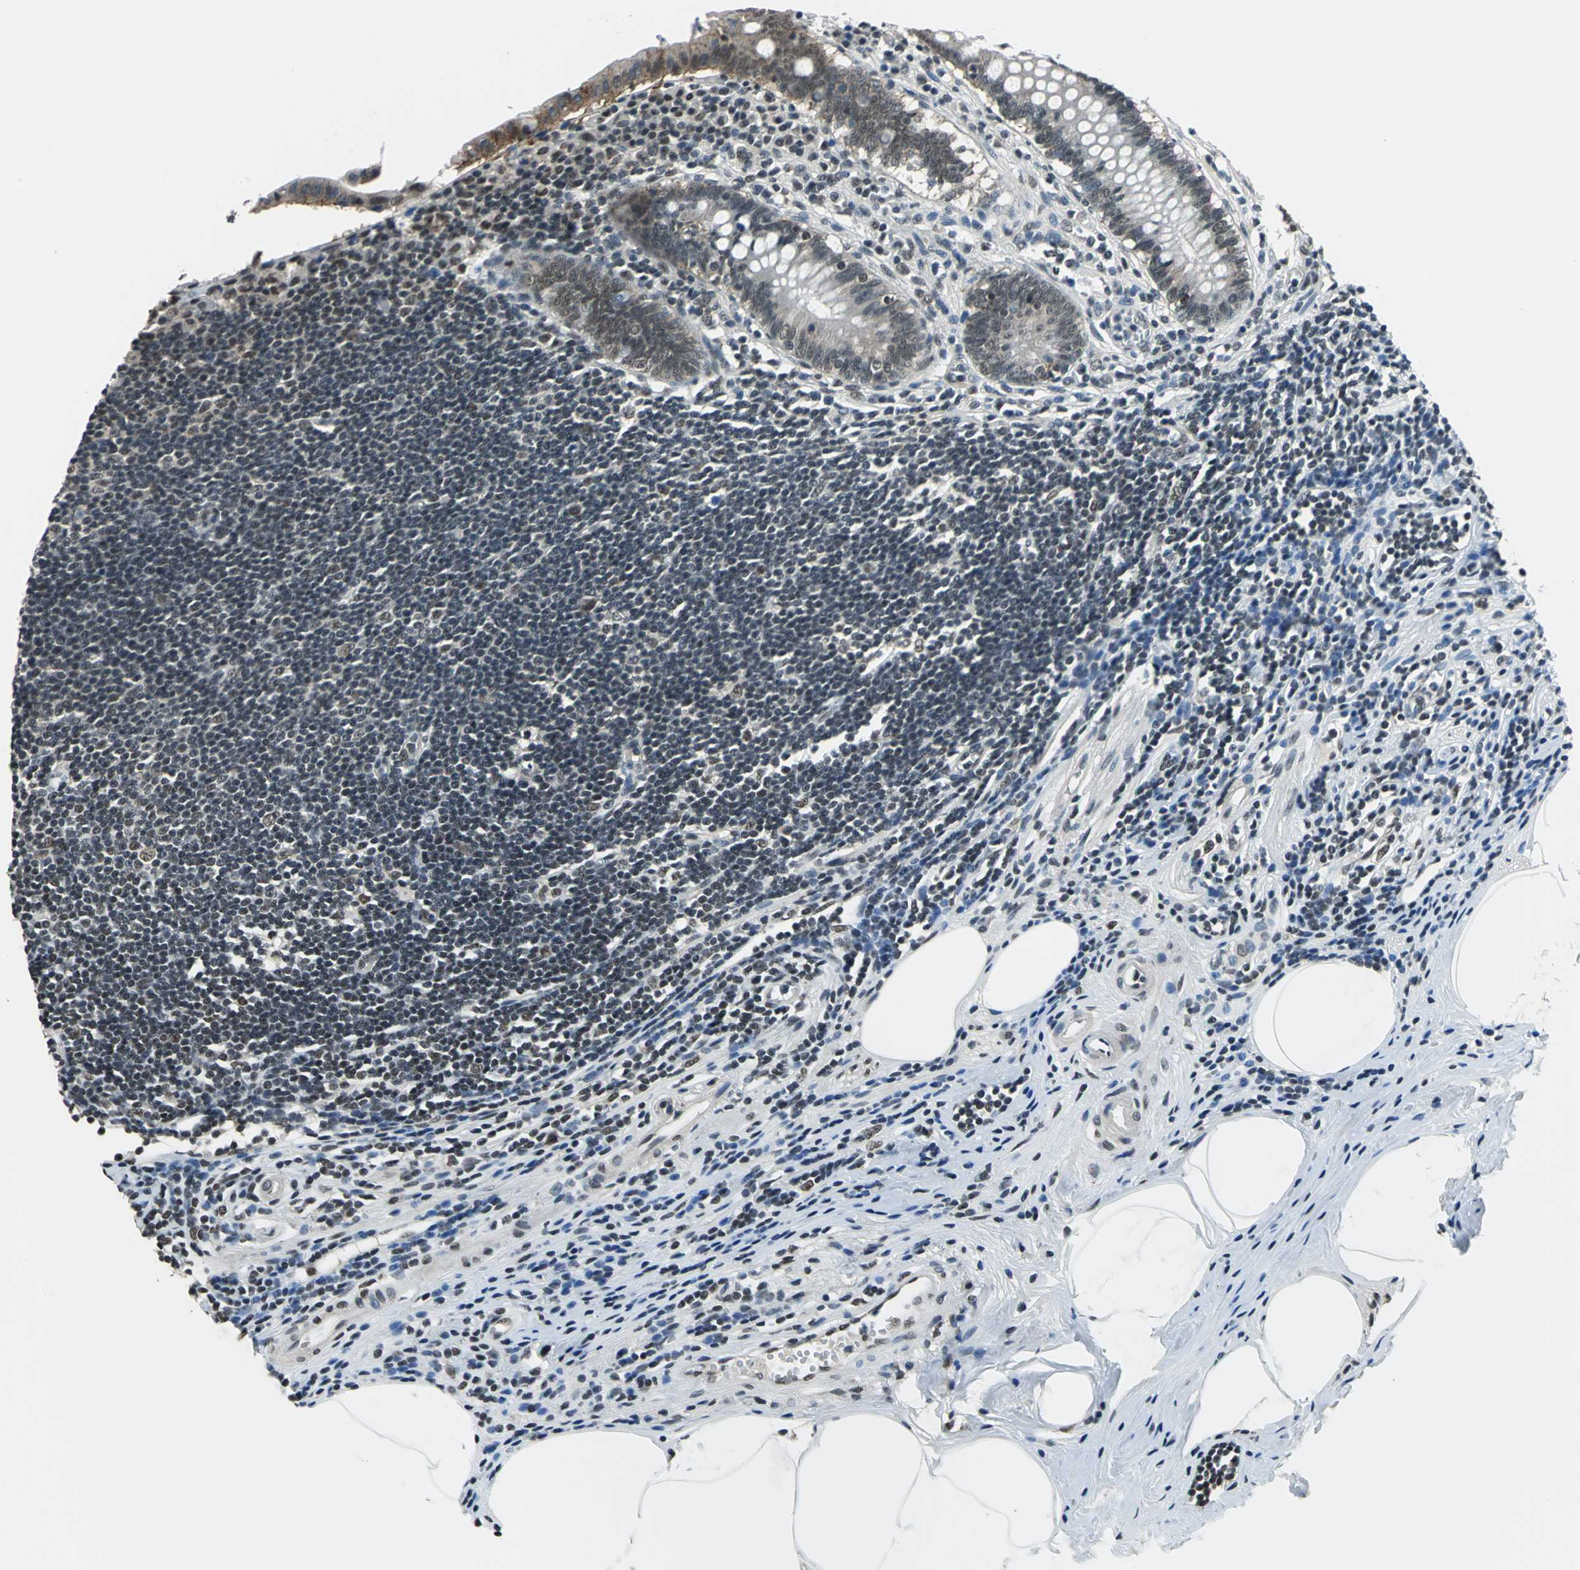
{"staining": {"intensity": "strong", "quantity": ">75%", "location": "nuclear"}, "tissue": "appendix", "cell_type": "Glandular cells", "image_type": "normal", "snomed": [{"axis": "morphology", "description": "Normal tissue, NOS"}, {"axis": "topography", "description": "Appendix"}], "caption": "High-magnification brightfield microscopy of benign appendix stained with DAB (brown) and counterstained with hematoxylin (blue). glandular cells exhibit strong nuclear staining is appreciated in about>75% of cells.", "gene": "RBM14", "patient": {"sex": "female", "age": 50}}